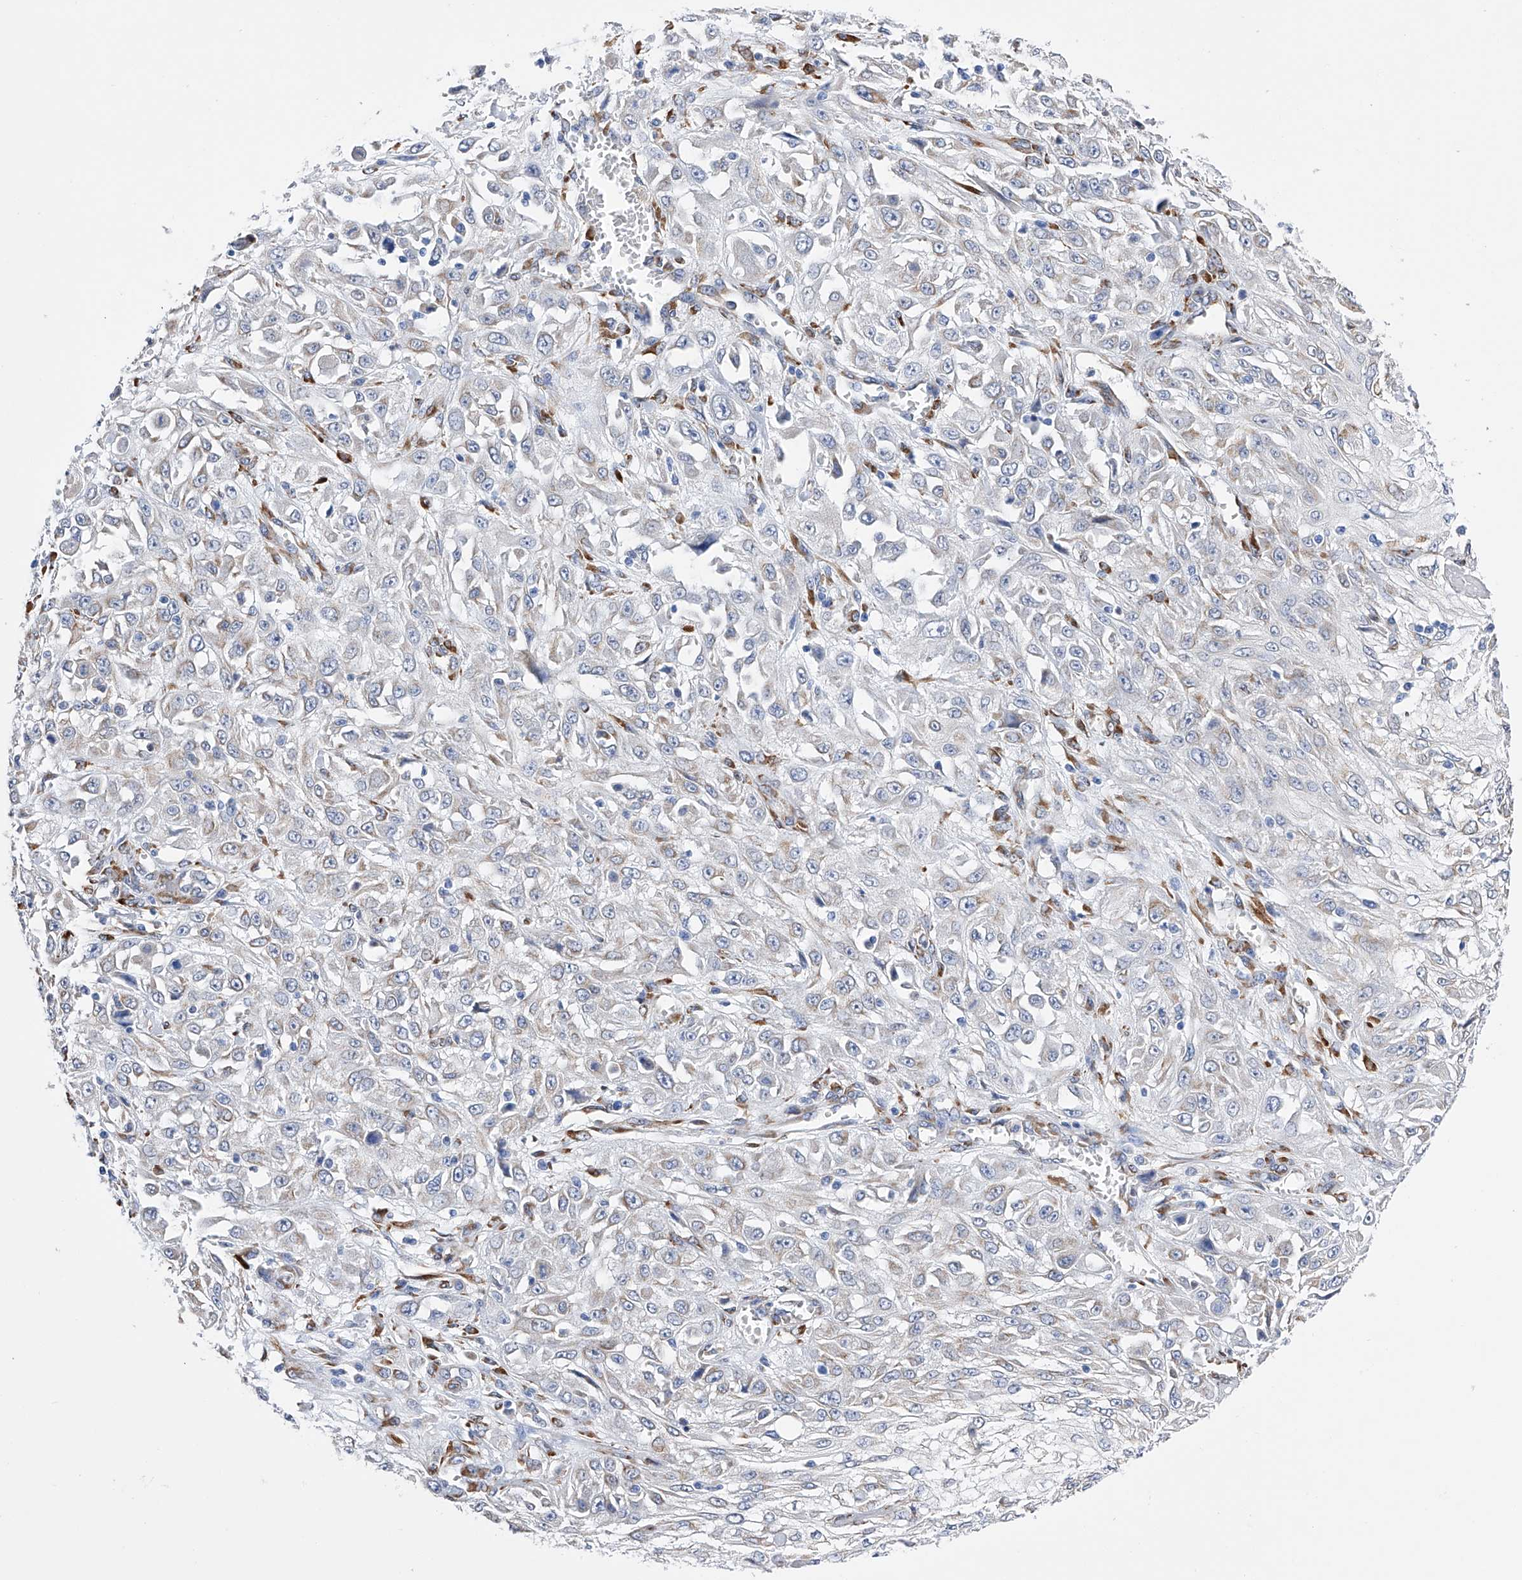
{"staining": {"intensity": "negative", "quantity": "none", "location": "none"}, "tissue": "skin cancer", "cell_type": "Tumor cells", "image_type": "cancer", "snomed": [{"axis": "morphology", "description": "Squamous cell carcinoma, NOS"}, {"axis": "morphology", "description": "Squamous cell carcinoma, metastatic, NOS"}, {"axis": "topography", "description": "Skin"}, {"axis": "topography", "description": "Lymph node"}], "caption": "This is an immunohistochemistry (IHC) micrograph of skin cancer (squamous cell carcinoma). There is no expression in tumor cells.", "gene": "PDIA5", "patient": {"sex": "male", "age": 75}}